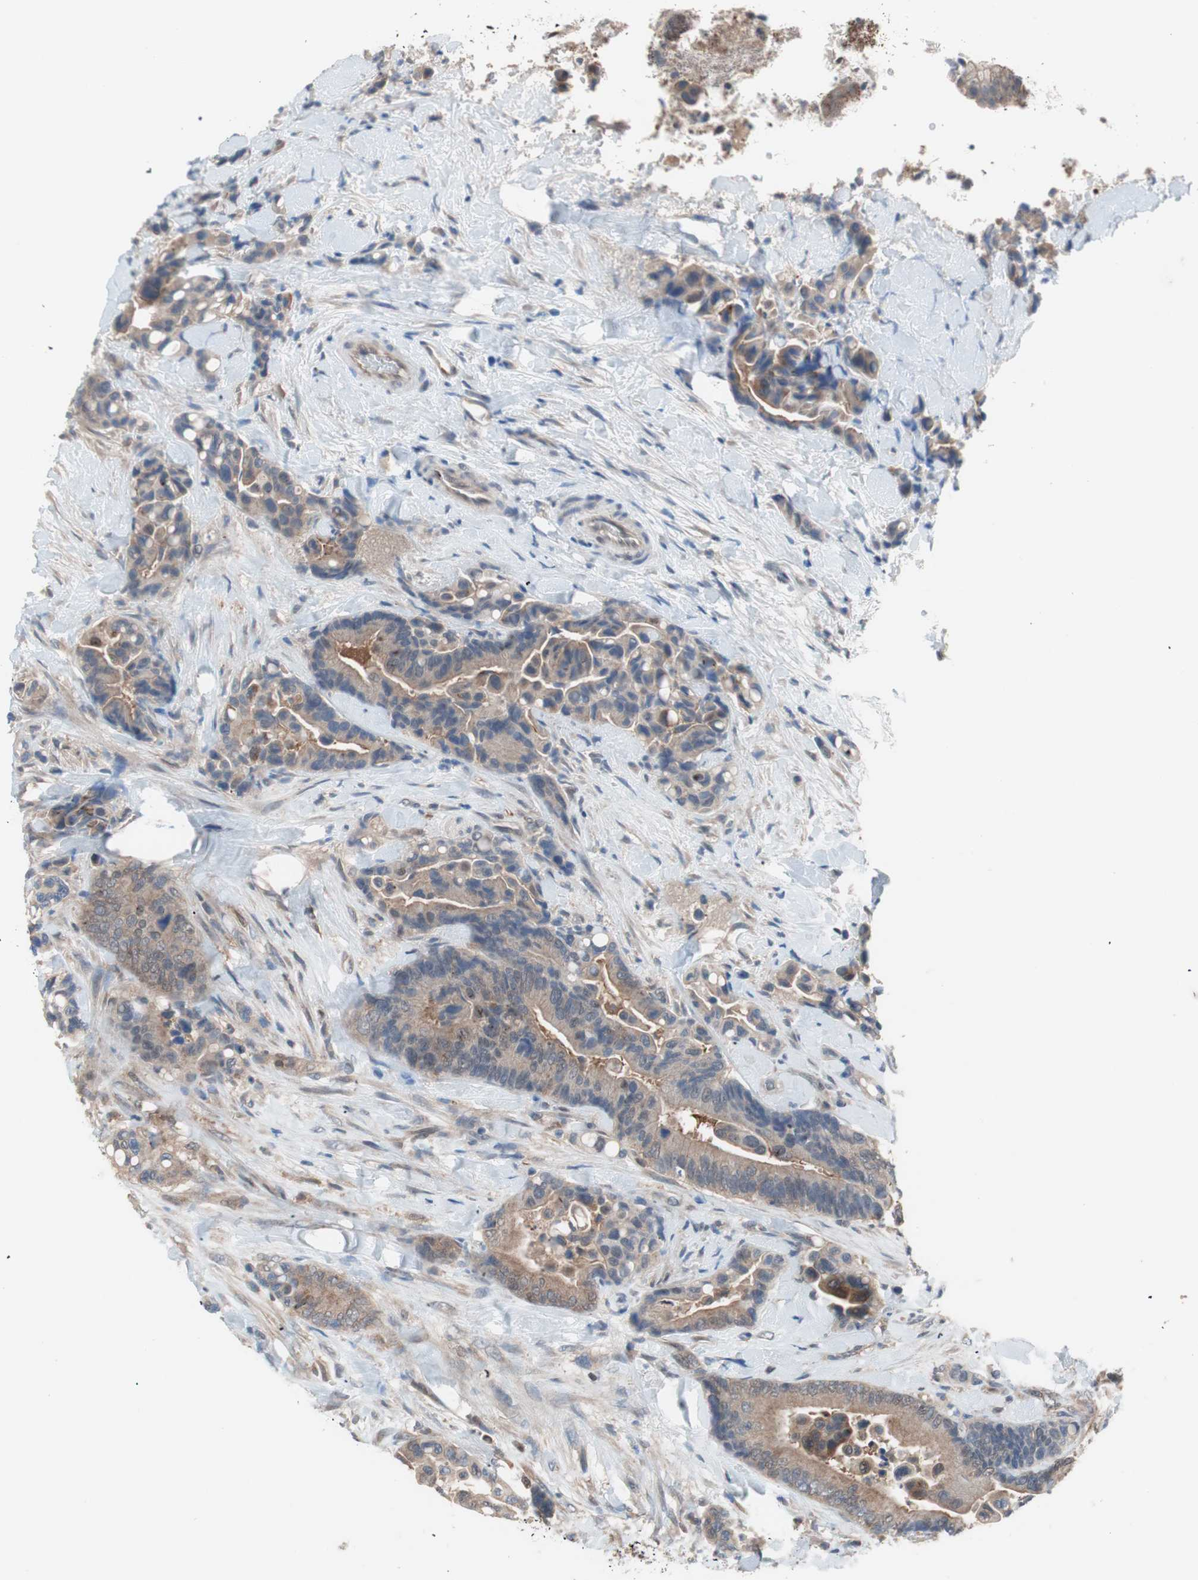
{"staining": {"intensity": "moderate", "quantity": ">75%", "location": "cytoplasmic/membranous"}, "tissue": "colorectal cancer", "cell_type": "Tumor cells", "image_type": "cancer", "snomed": [{"axis": "morphology", "description": "Normal tissue, NOS"}, {"axis": "morphology", "description": "Adenocarcinoma, NOS"}, {"axis": "topography", "description": "Colon"}], "caption": "Colorectal adenocarcinoma stained with a protein marker exhibits moderate staining in tumor cells.", "gene": "GALT", "patient": {"sex": "male", "age": 82}}